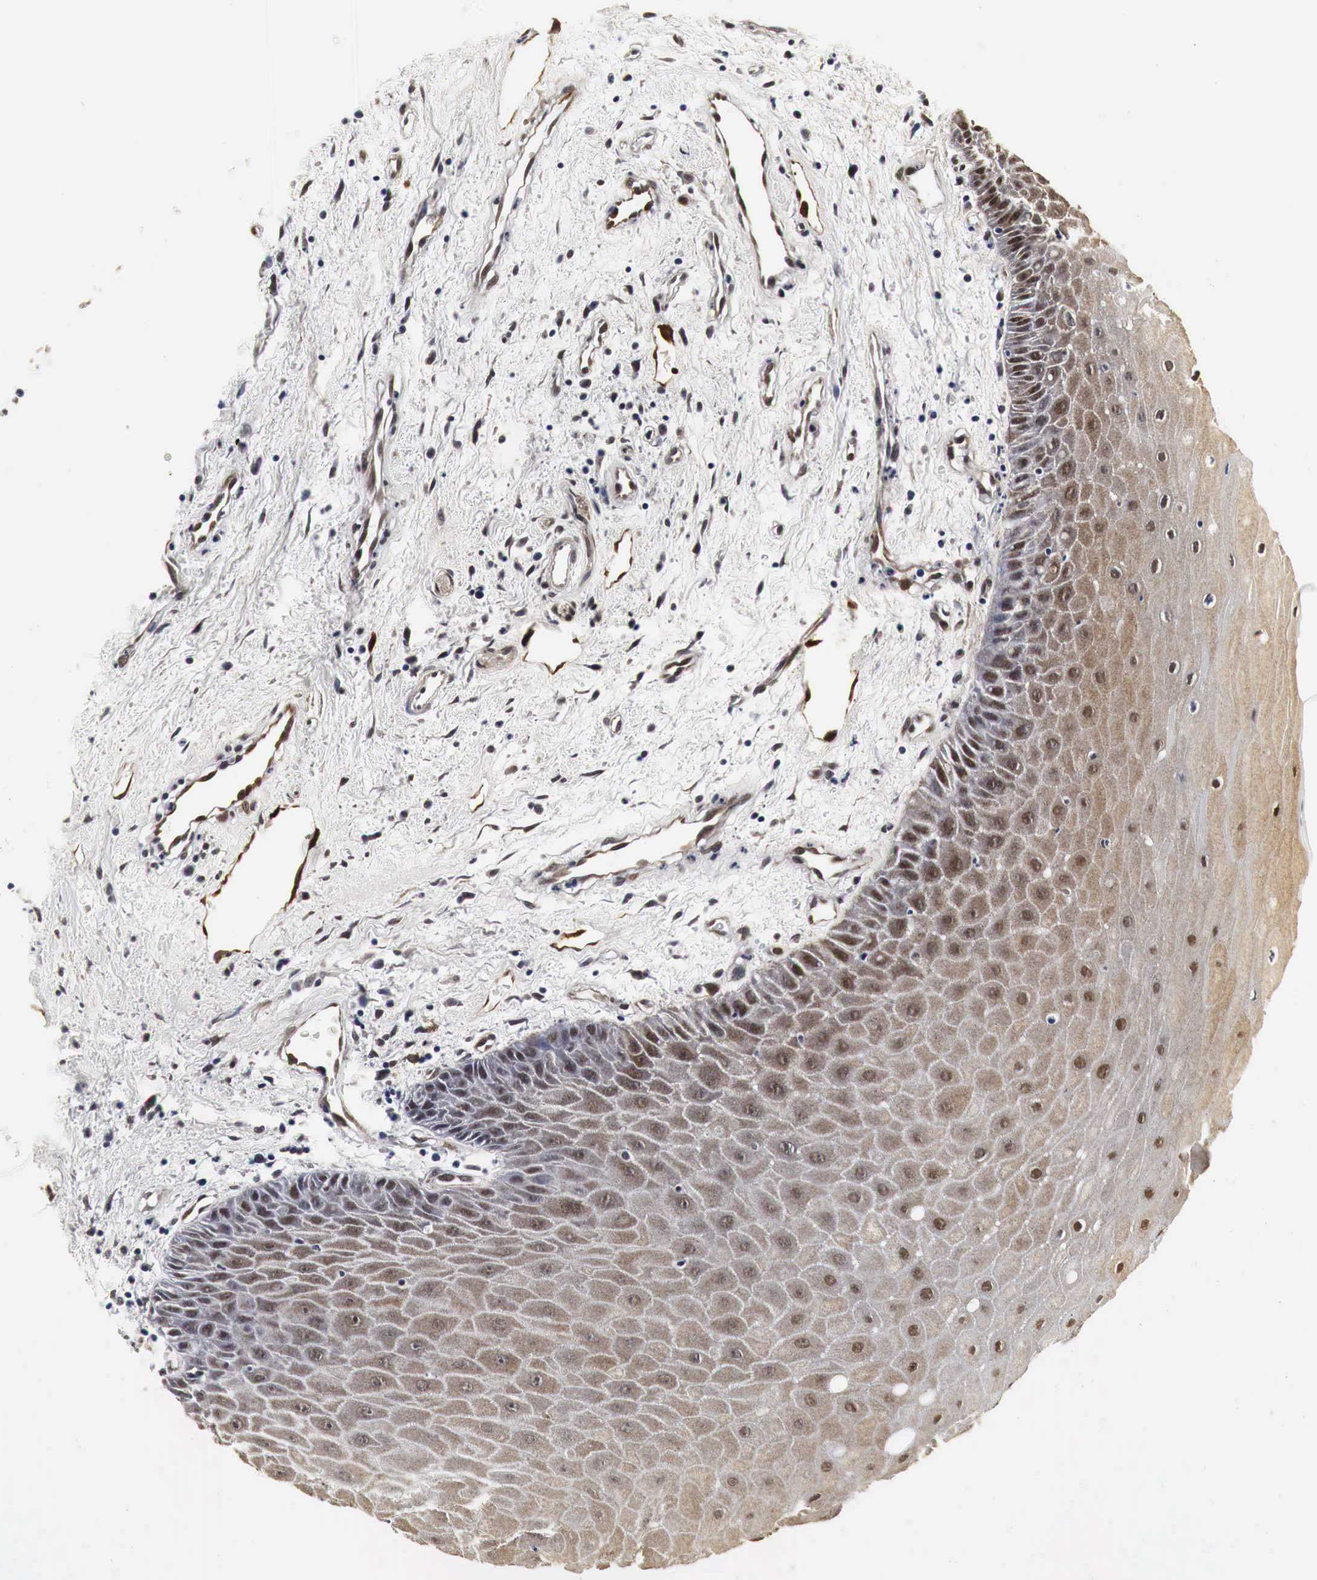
{"staining": {"intensity": "moderate", "quantity": ">75%", "location": "cytoplasmic/membranous,nuclear"}, "tissue": "oral mucosa", "cell_type": "Squamous epithelial cells", "image_type": "normal", "snomed": [{"axis": "morphology", "description": "Normal tissue, NOS"}, {"axis": "topography", "description": "Oral tissue"}], "caption": "Immunohistochemical staining of normal human oral mucosa reveals moderate cytoplasmic/membranous,nuclear protein positivity in about >75% of squamous epithelial cells.", "gene": "SPIN1", "patient": {"sex": "male", "age": 54}}